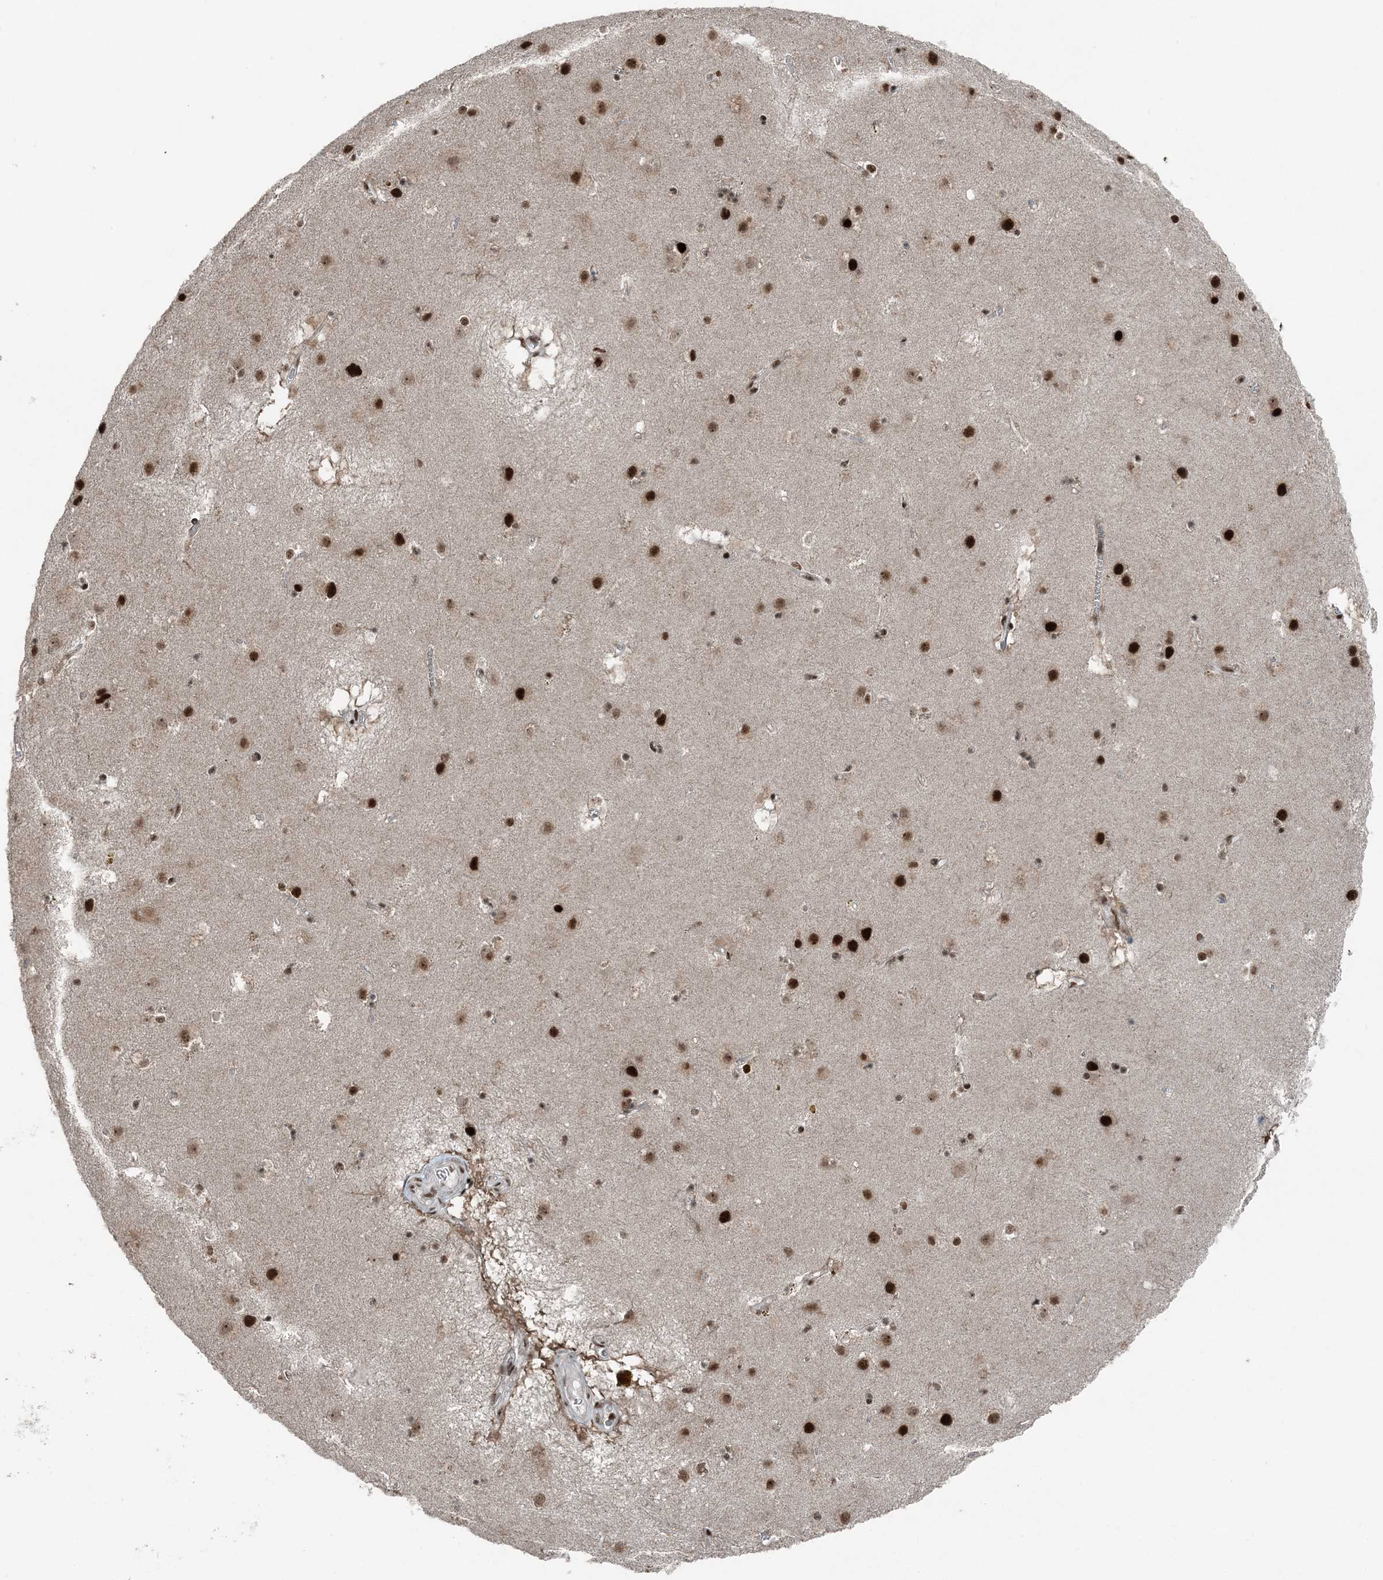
{"staining": {"intensity": "moderate", "quantity": ">75%", "location": "nuclear"}, "tissue": "caudate", "cell_type": "Glial cells", "image_type": "normal", "snomed": [{"axis": "morphology", "description": "Normal tissue, NOS"}, {"axis": "topography", "description": "Lateral ventricle wall"}], "caption": "Immunohistochemical staining of normal human caudate shows >75% levels of moderate nuclear protein positivity in approximately >75% of glial cells. (DAB IHC with brightfield microscopy, high magnification).", "gene": "YTHDC1", "patient": {"sex": "male", "age": 70}}